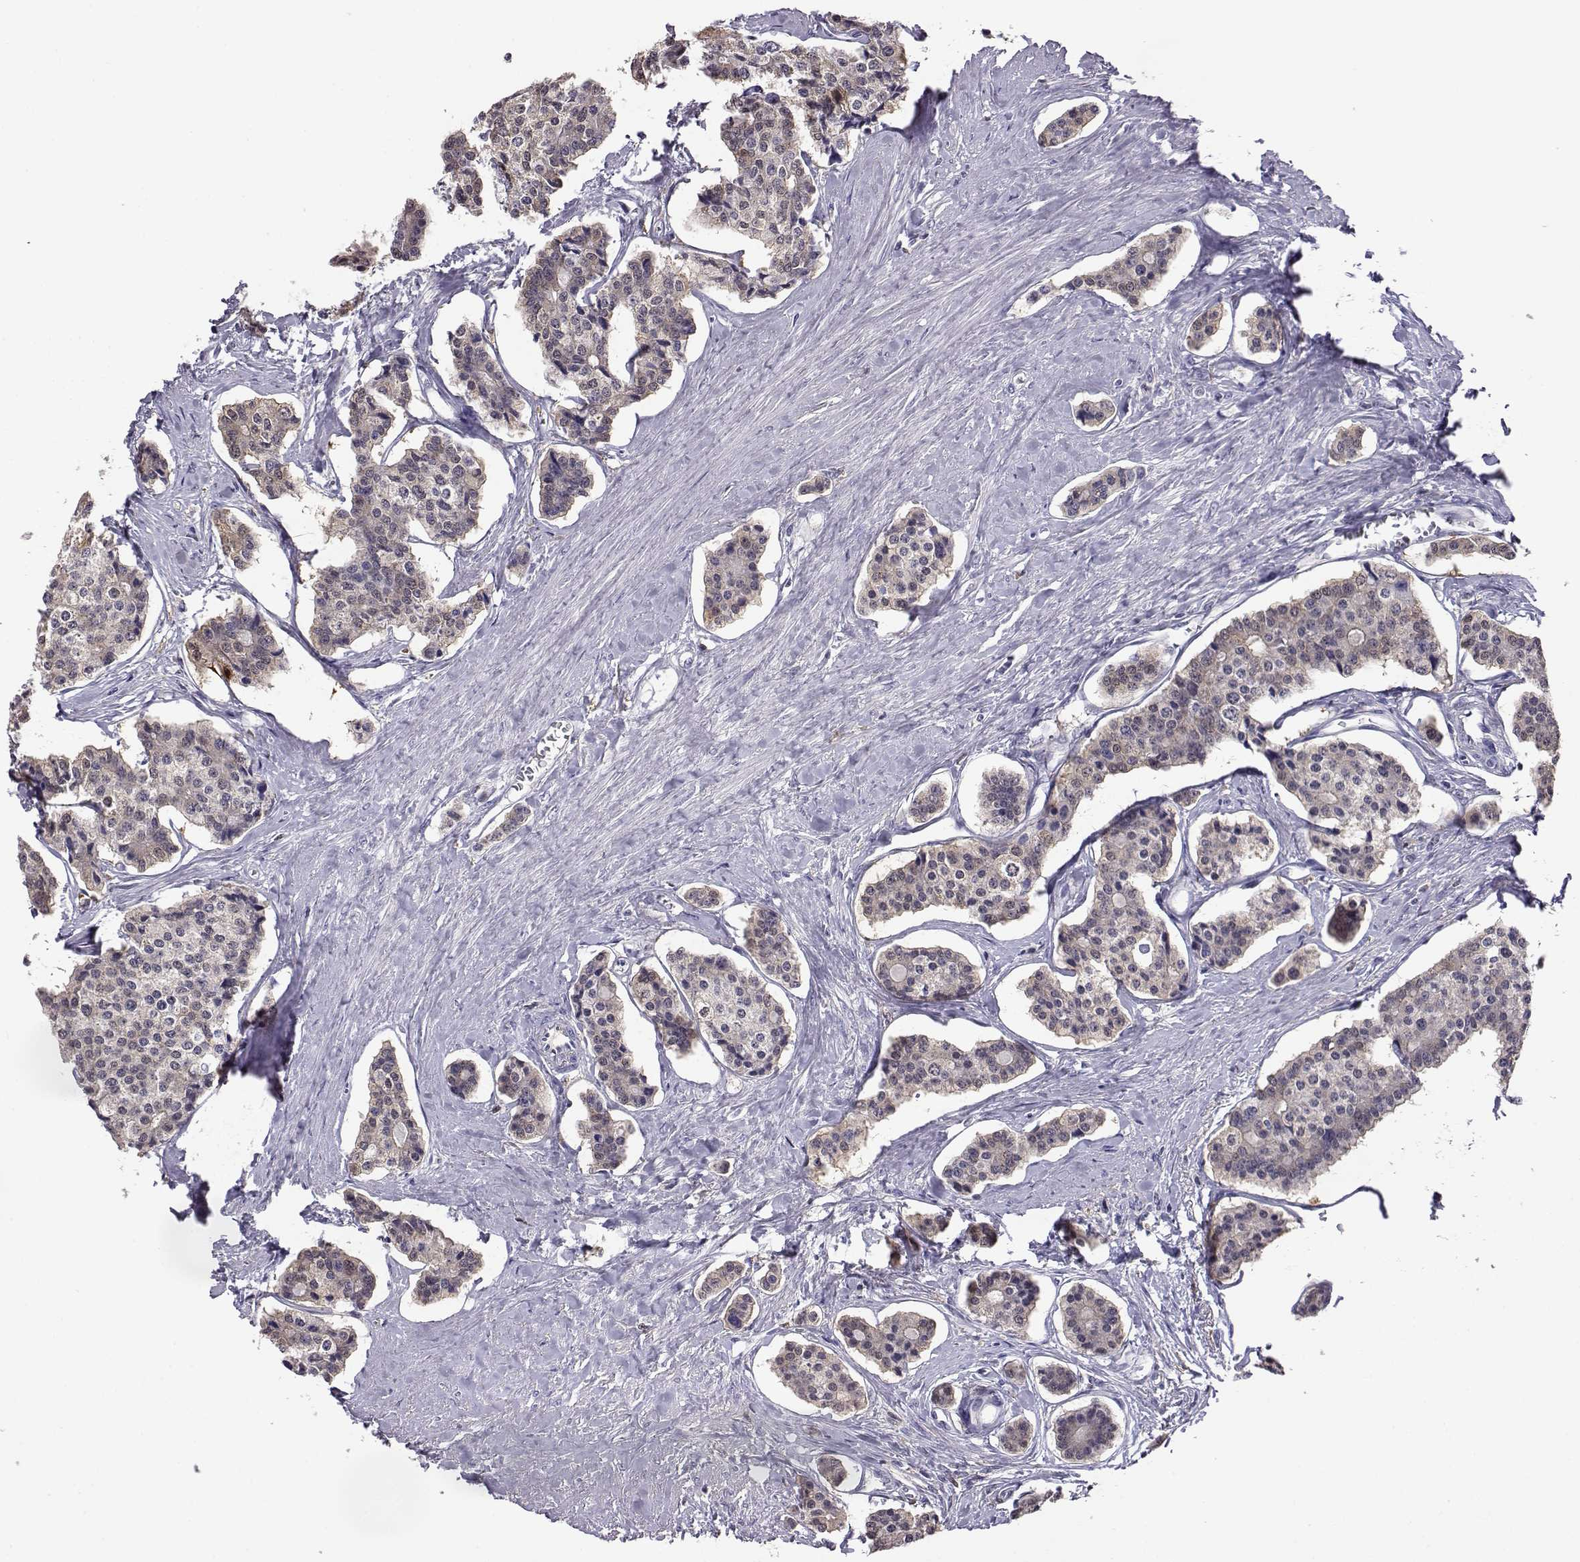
{"staining": {"intensity": "negative", "quantity": "none", "location": "none"}, "tissue": "carcinoid", "cell_type": "Tumor cells", "image_type": "cancer", "snomed": [{"axis": "morphology", "description": "Carcinoid, malignant, NOS"}, {"axis": "topography", "description": "Small intestine"}], "caption": "There is no significant expression in tumor cells of carcinoid.", "gene": "AKR1B1", "patient": {"sex": "female", "age": 65}}